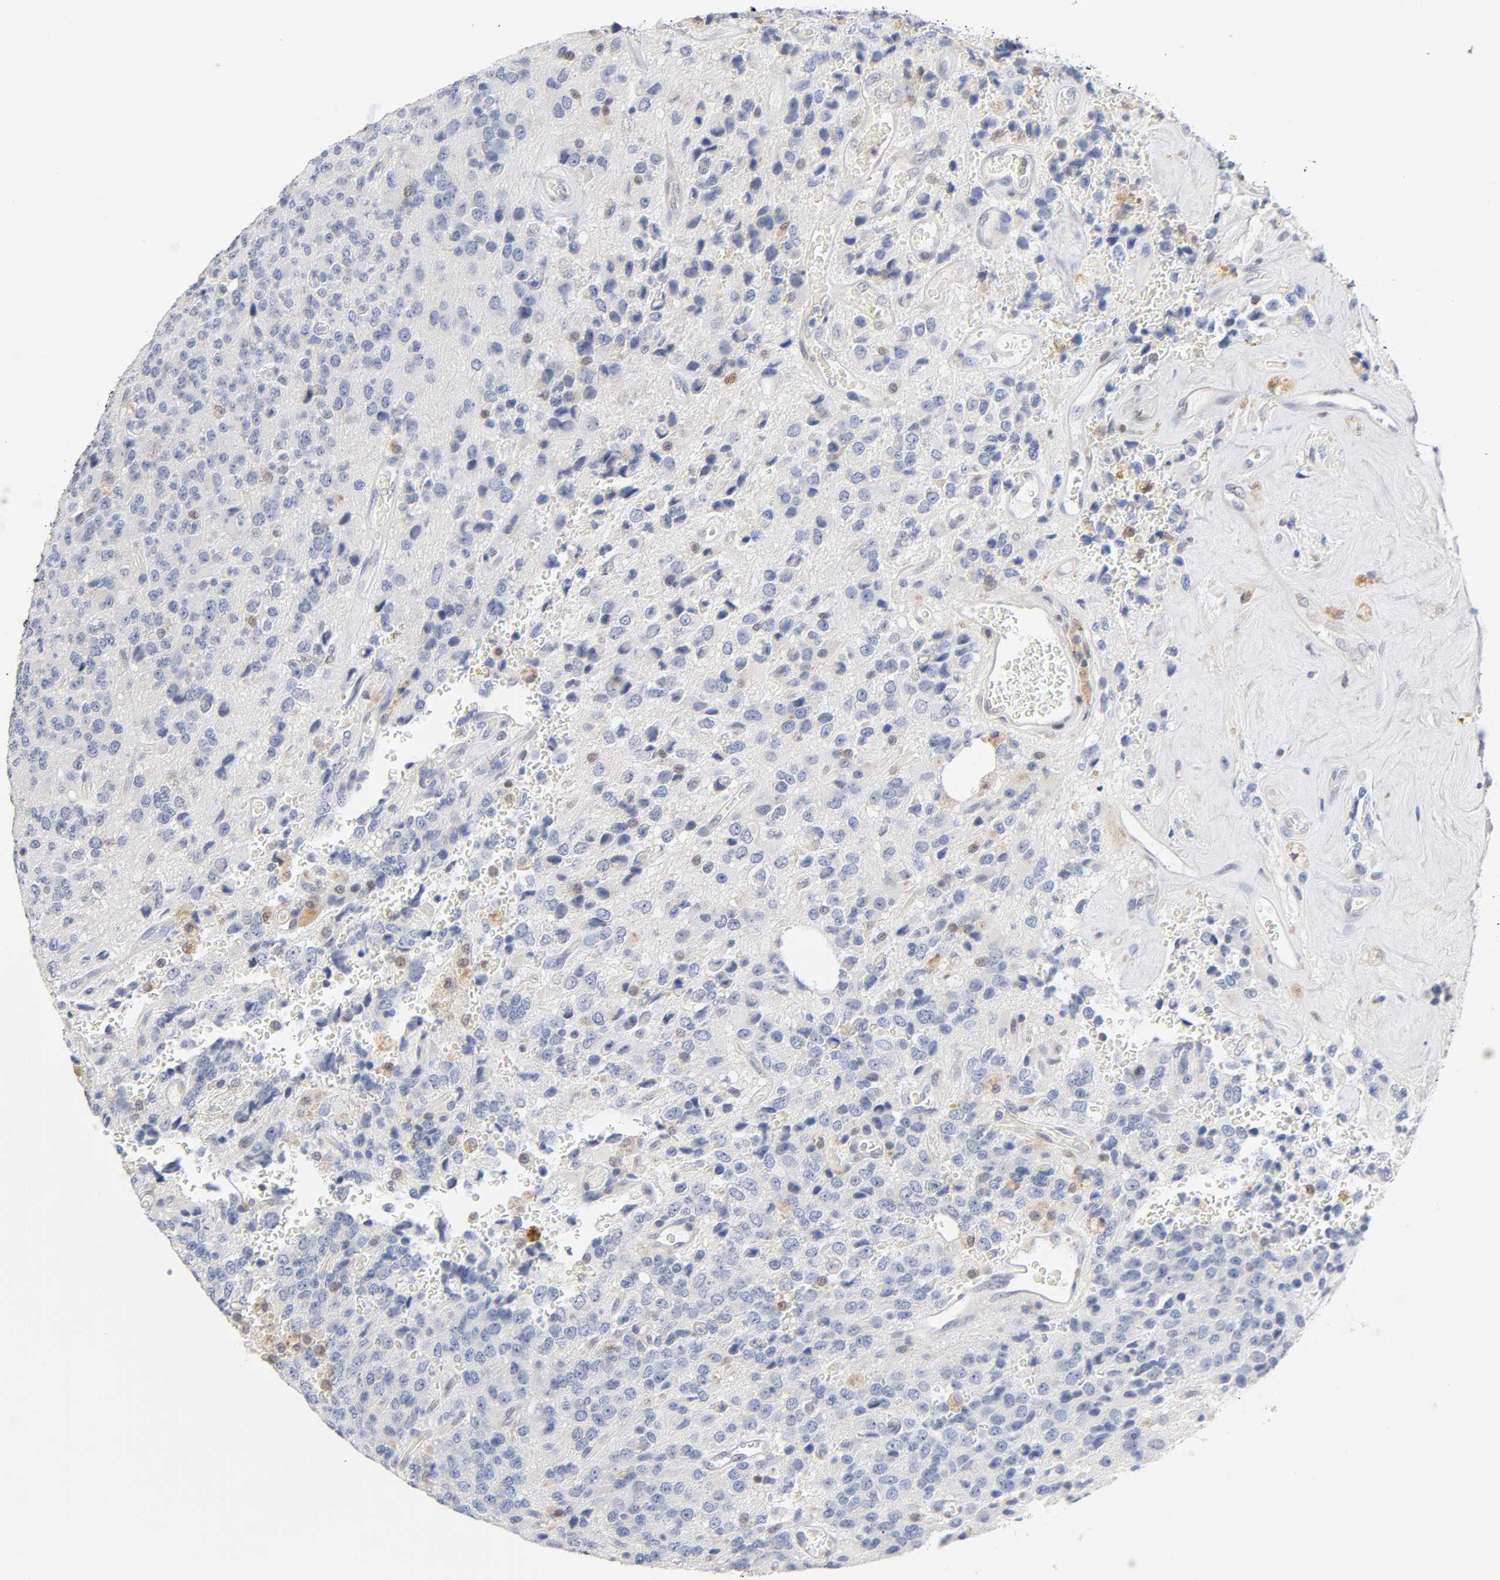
{"staining": {"intensity": "moderate", "quantity": "<25%", "location": "nuclear"}, "tissue": "glioma", "cell_type": "Tumor cells", "image_type": "cancer", "snomed": [{"axis": "morphology", "description": "Glioma, malignant, High grade"}, {"axis": "topography", "description": "pancreas cauda"}], "caption": "Immunohistochemistry (IHC) (DAB) staining of human glioma shows moderate nuclear protein staining in approximately <25% of tumor cells. (DAB = brown stain, brightfield microscopy at high magnification).", "gene": "NFATC1", "patient": {"sex": "male", "age": 60}}